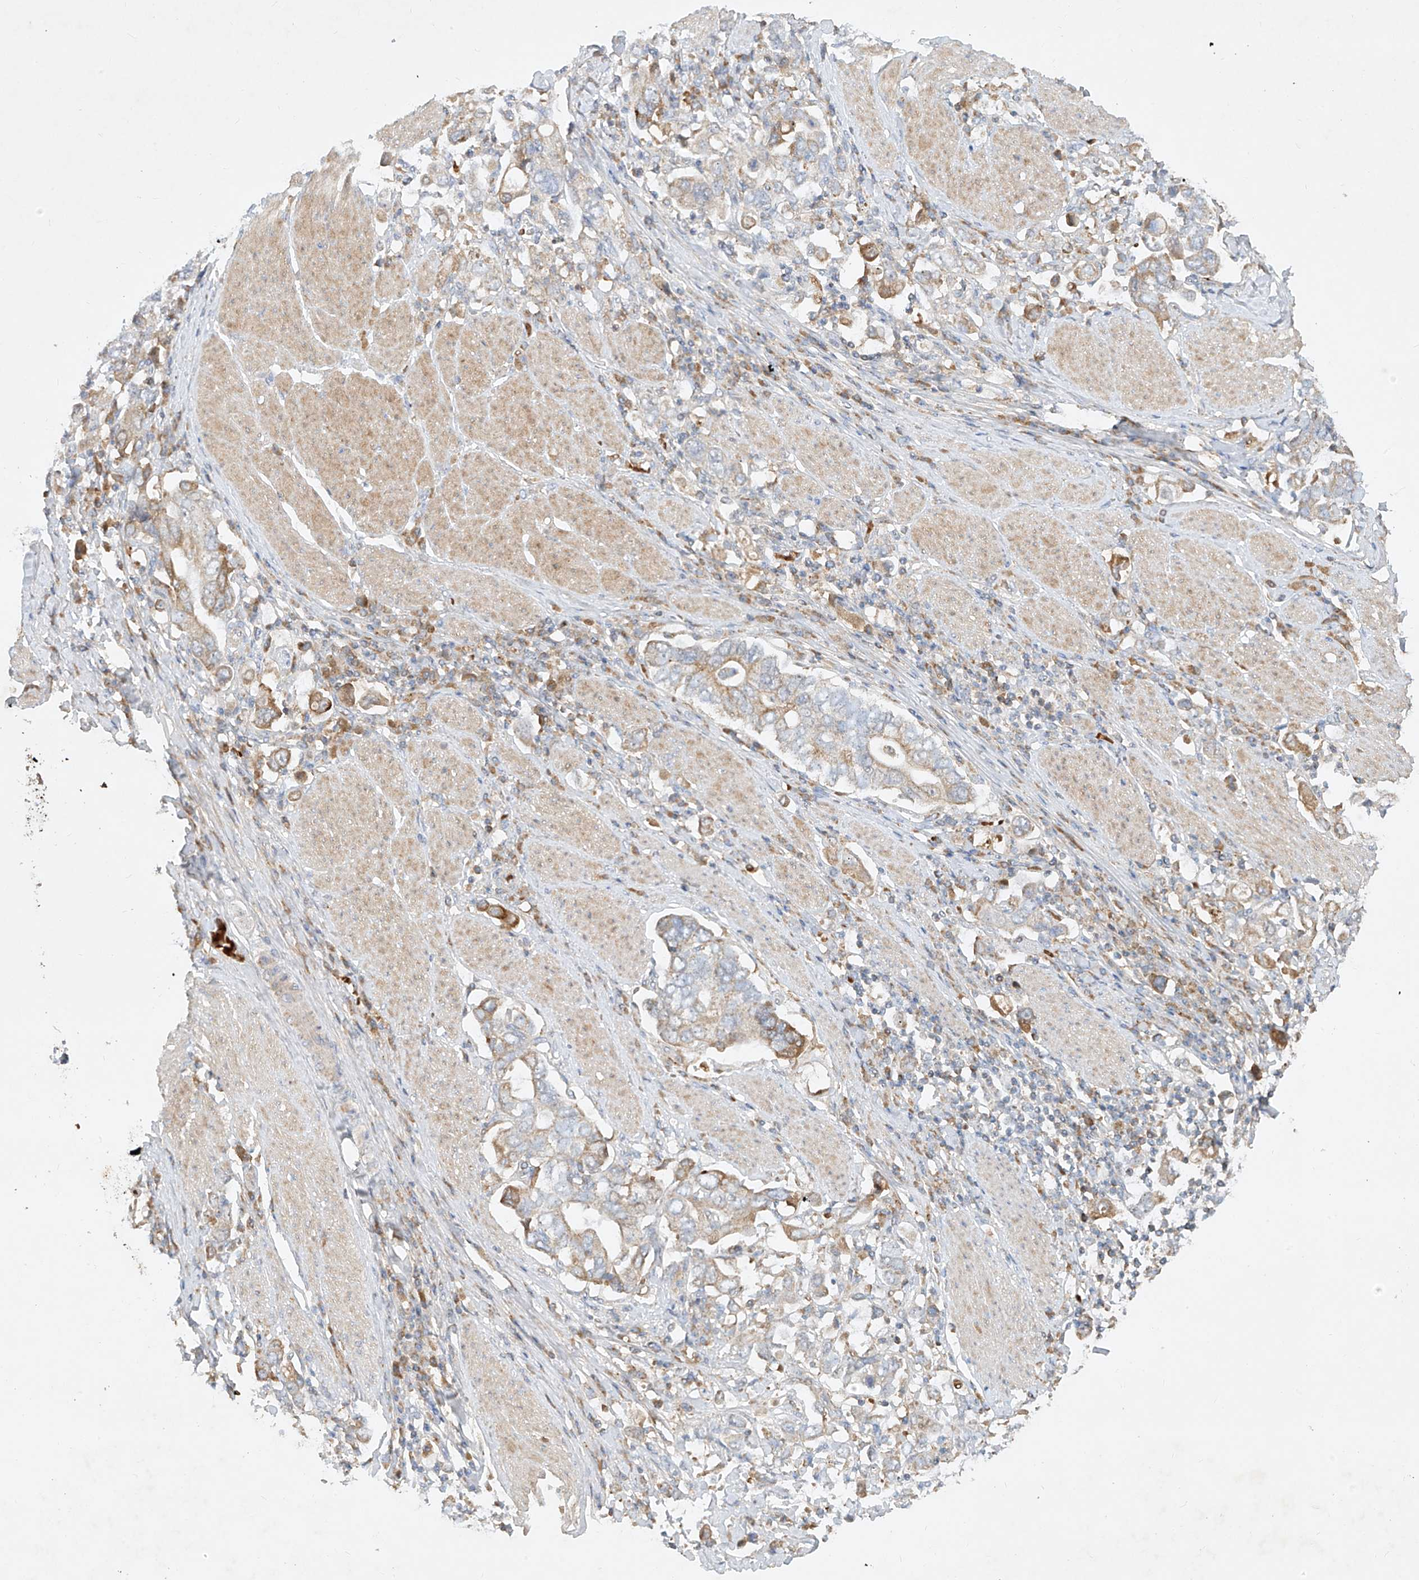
{"staining": {"intensity": "weak", "quantity": "<25%", "location": "cytoplasmic/membranous"}, "tissue": "stomach cancer", "cell_type": "Tumor cells", "image_type": "cancer", "snomed": [{"axis": "morphology", "description": "Adenocarcinoma, NOS"}, {"axis": "topography", "description": "Stomach, upper"}], "caption": "Stomach adenocarcinoma was stained to show a protein in brown. There is no significant expression in tumor cells.", "gene": "KPNA7", "patient": {"sex": "male", "age": 62}}